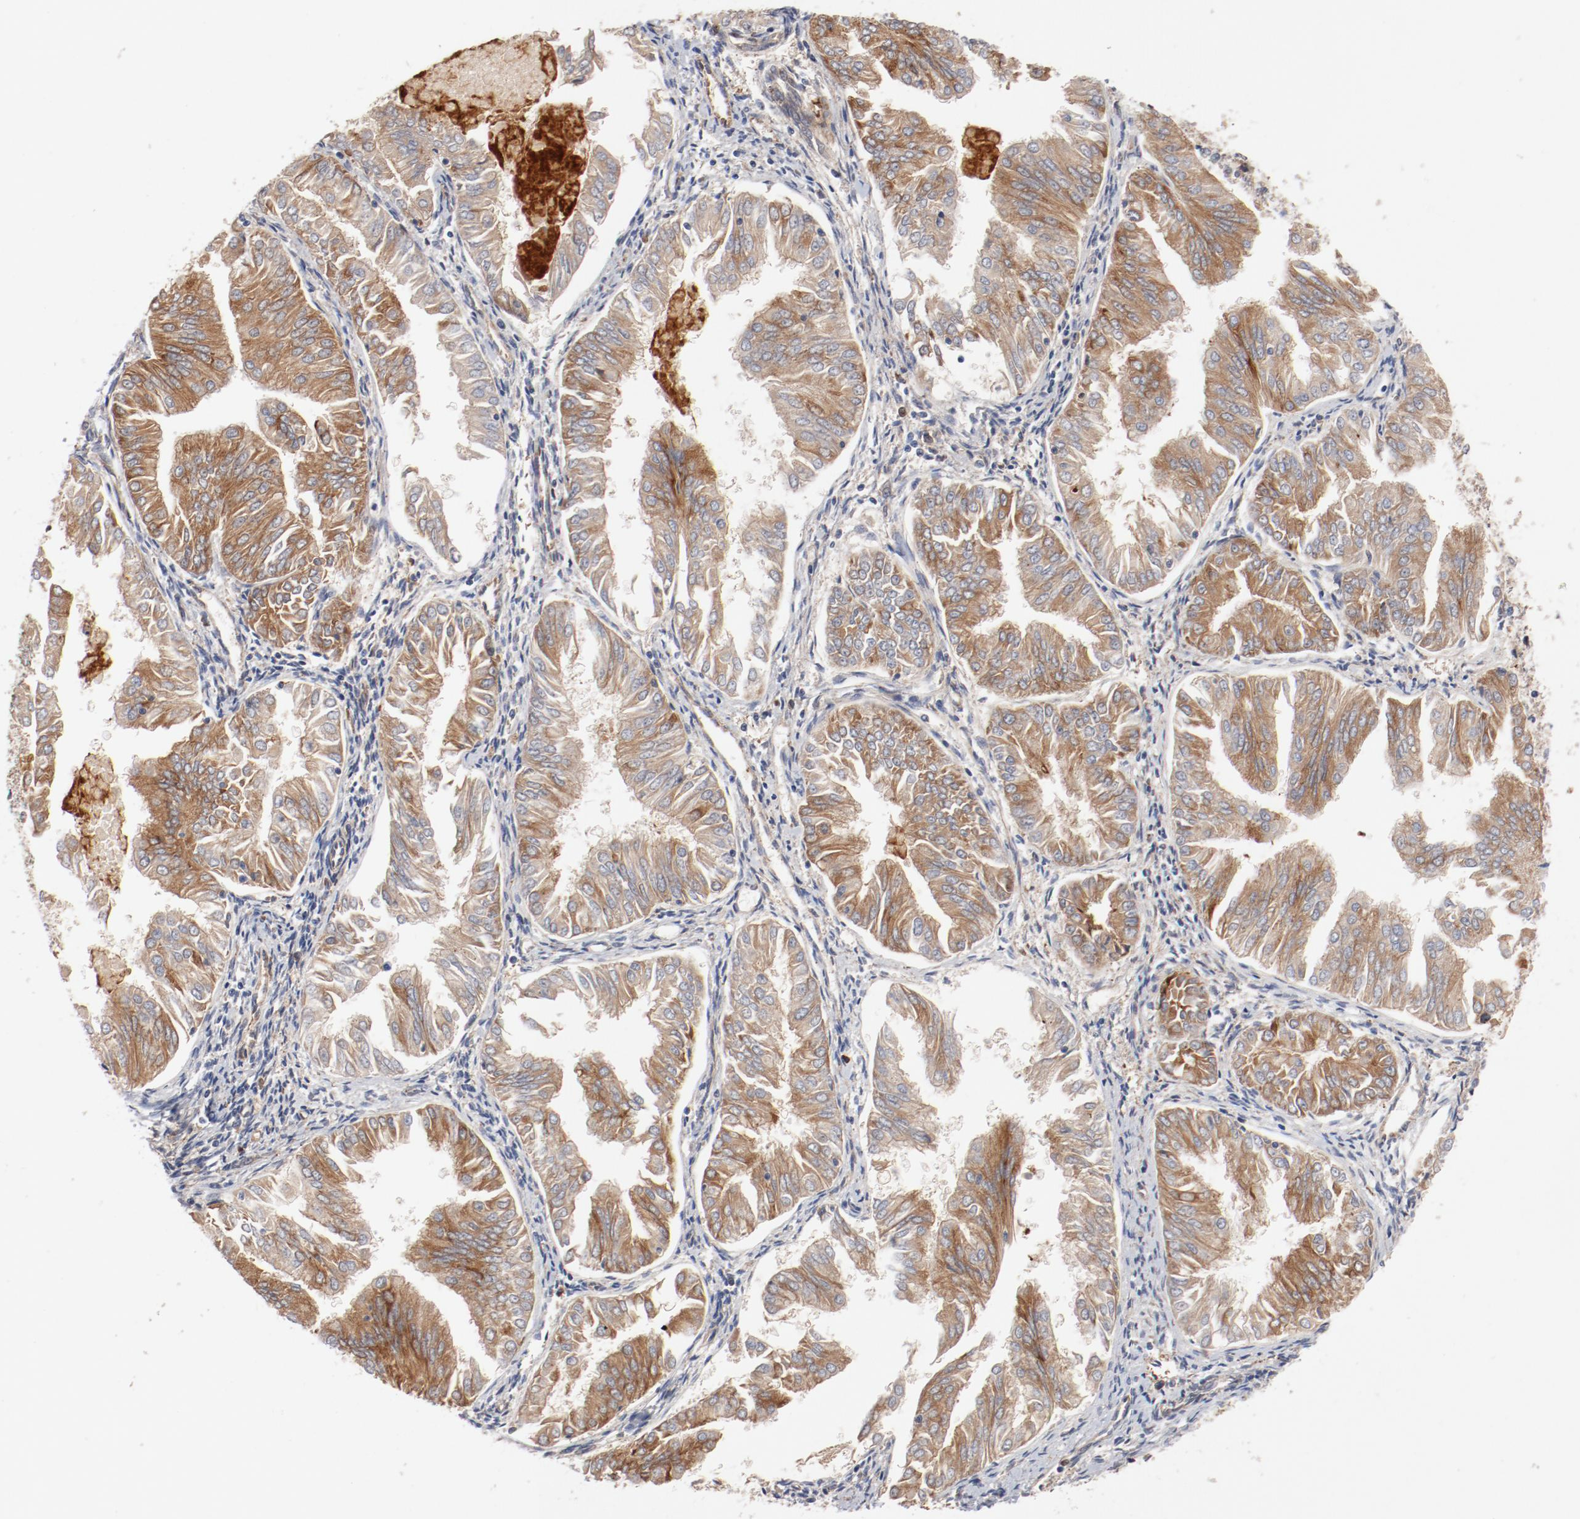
{"staining": {"intensity": "moderate", "quantity": ">75%", "location": "cytoplasmic/membranous"}, "tissue": "endometrial cancer", "cell_type": "Tumor cells", "image_type": "cancer", "snomed": [{"axis": "morphology", "description": "Adenocarcinoma, NOS"}, {"axis": "topography", "description": "Endometrium"}], "caption": "This photomicrograph demonstrates IHC staining of adenocarcinoma (endometrial), with medium moderate cytoplasmic/membranous expression in about >75% of tumor cells.", "gene": "PITPNM2", "patient": {"sex": "female", "age": 53}}